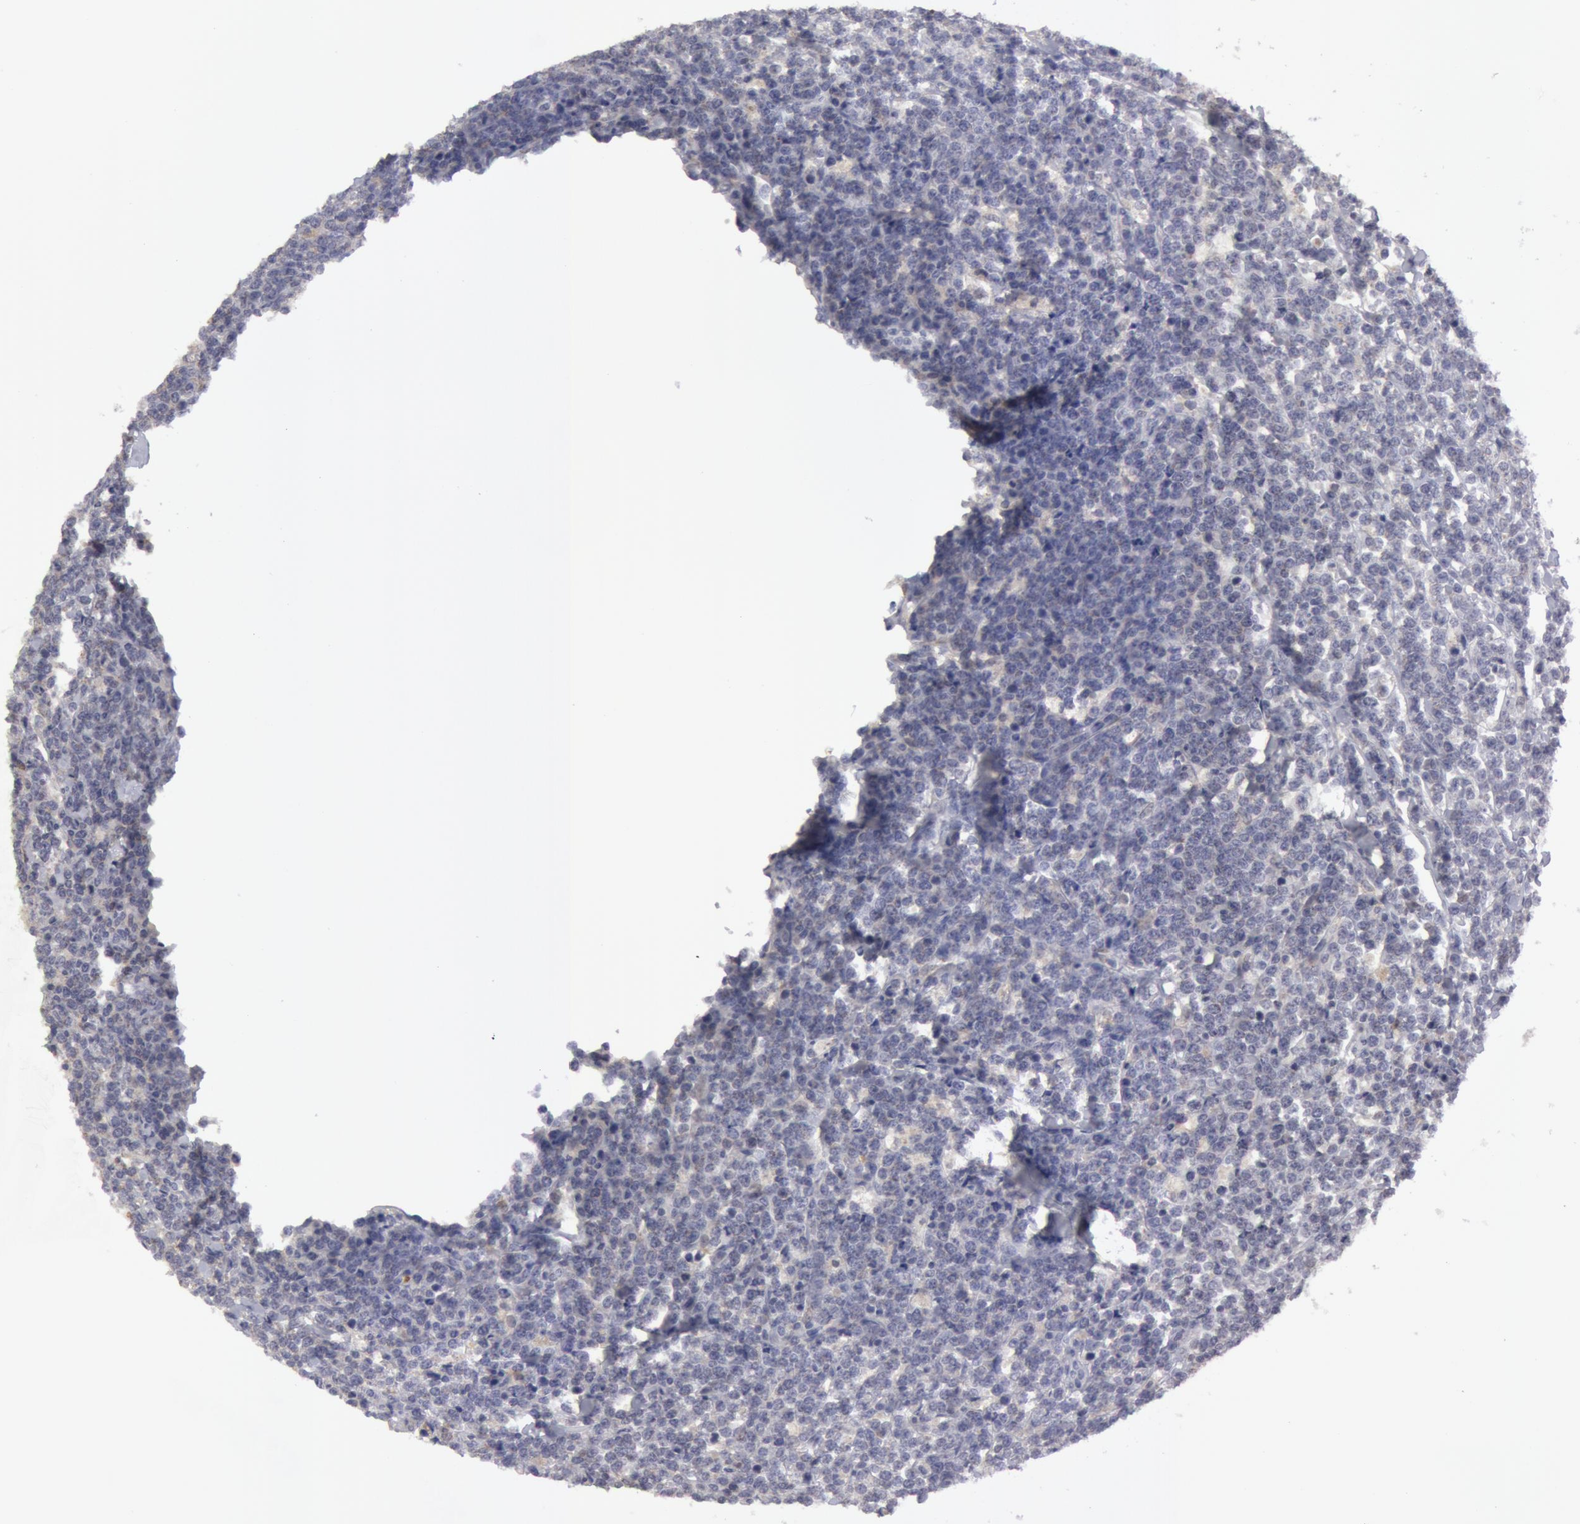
{"staining": {"intensity": "weak", "quantity": "<25%", "location": "cytoplasmic/membranous"}, "tissue": "lymphoma", "cell_type": "Tumor cells", "image_type": "cancer", "snomed": [{"axis": "morphology", "description": "Malignant lymphoma, non-Hodgkin's type, High grade"}, {"axis": "topography", "description": "Small intestine"}, {"axis": "topography", "description": "Colon"}], "caption": "Immunohistochemical staining of lymphoma demonstrates no significant positivity in tumor cells. (Immunohistochemistry, brightfield microscopy, high magnification).", "gene": "CAT", "patient": {"sex": "male", "age": 8}}